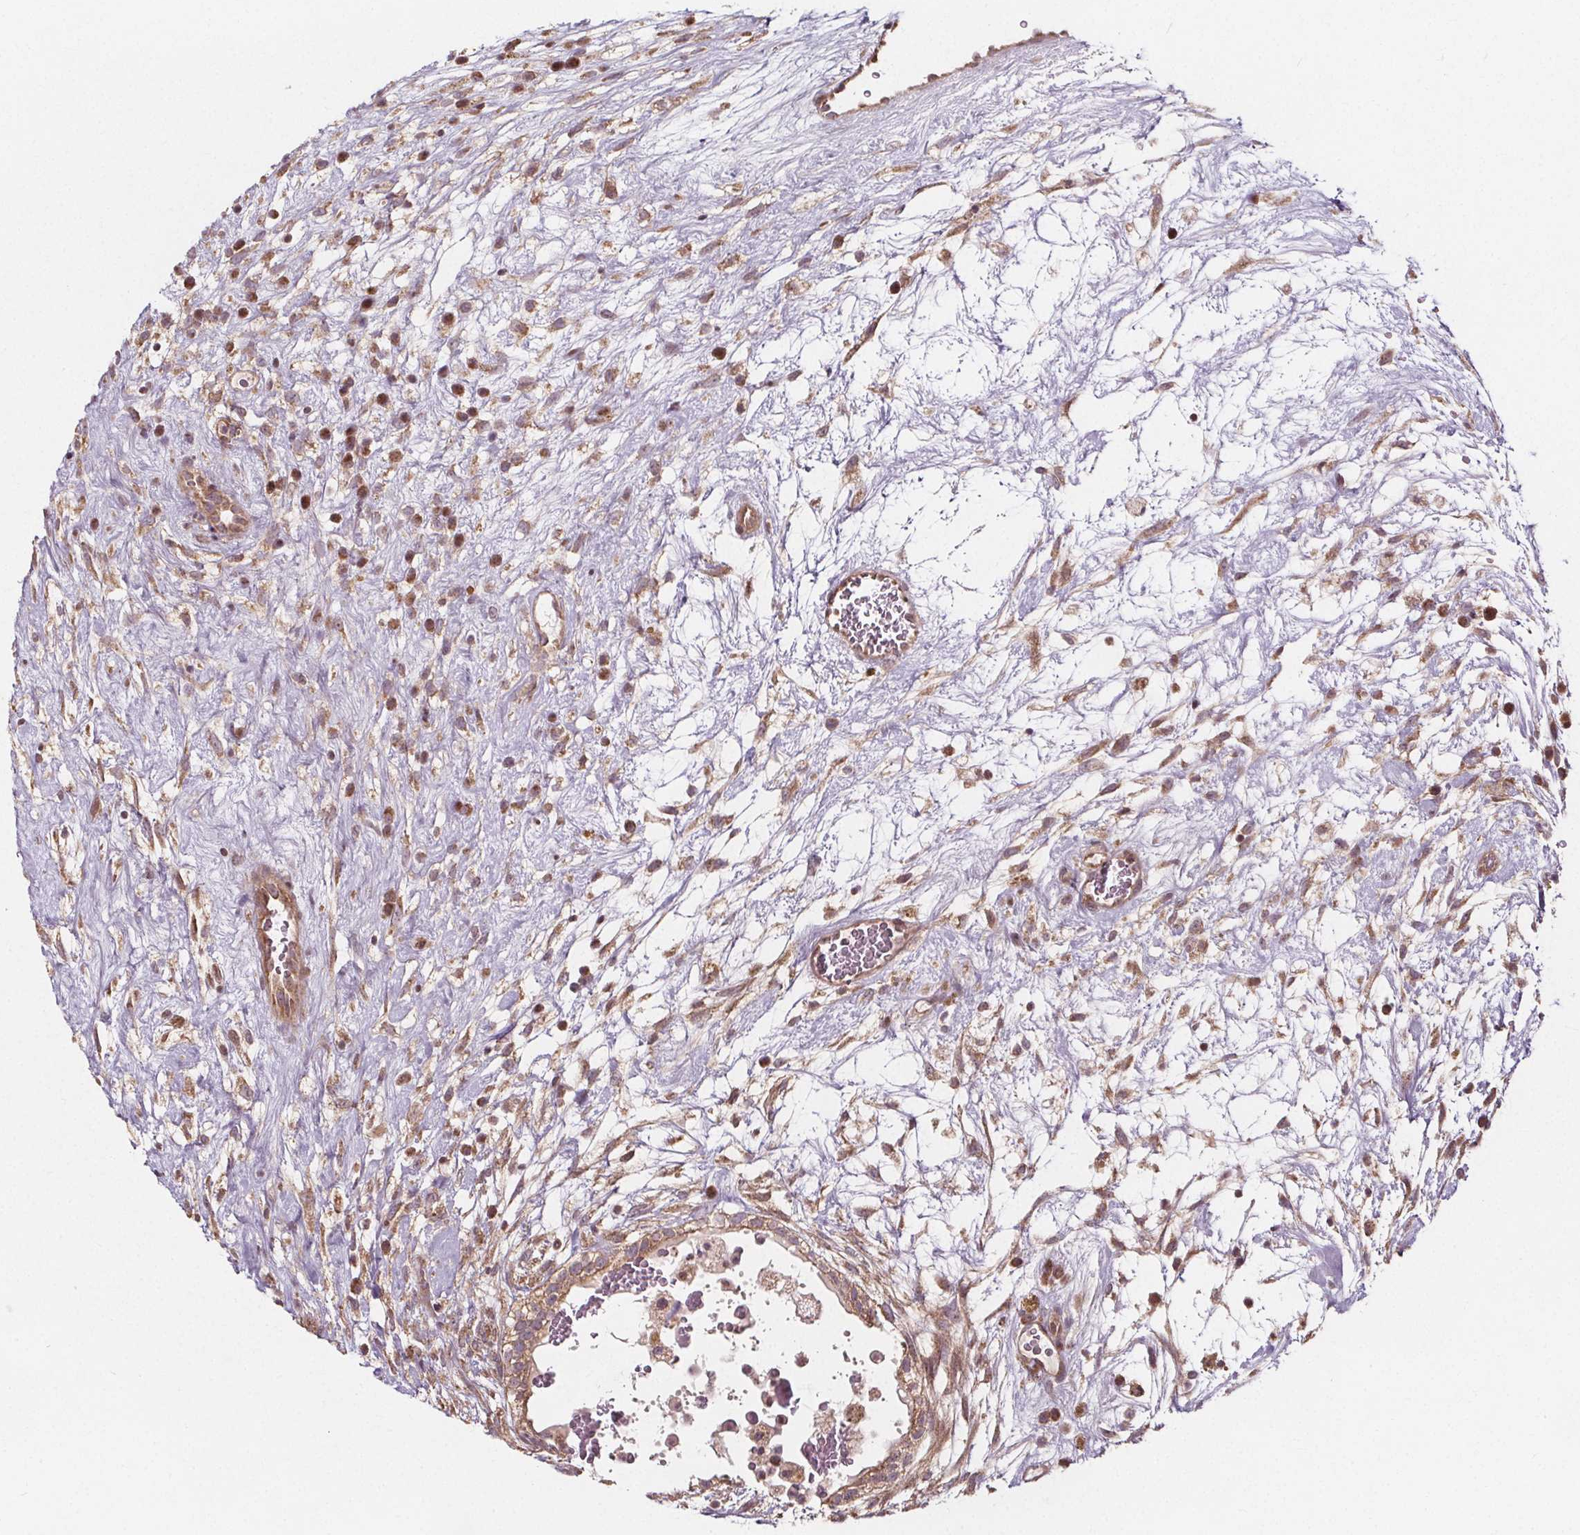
{"staining": {"intensity": "weak", "quantity": ">75%", "location": "cytoplasmic/membranous"}, "tissue": "testis cancer", "cell_type": "Tumor cells", "image_type": "cancer", "snomed": [{"axis": "morphology", "description": "Normal tissue, NOS"}, {"axis": "morphology", "description": "Carcinoma, Embryonal, NOS"}, {"axis": "topography", "description": "Testis"}], "caption": "Tumor cells exhibit low levels of weak cytoplasmic/membranous staining in about >75% of cells in human testis cancer.", "gene": "AKT1S1", "patient": {"sex": "male", "age": 32}}